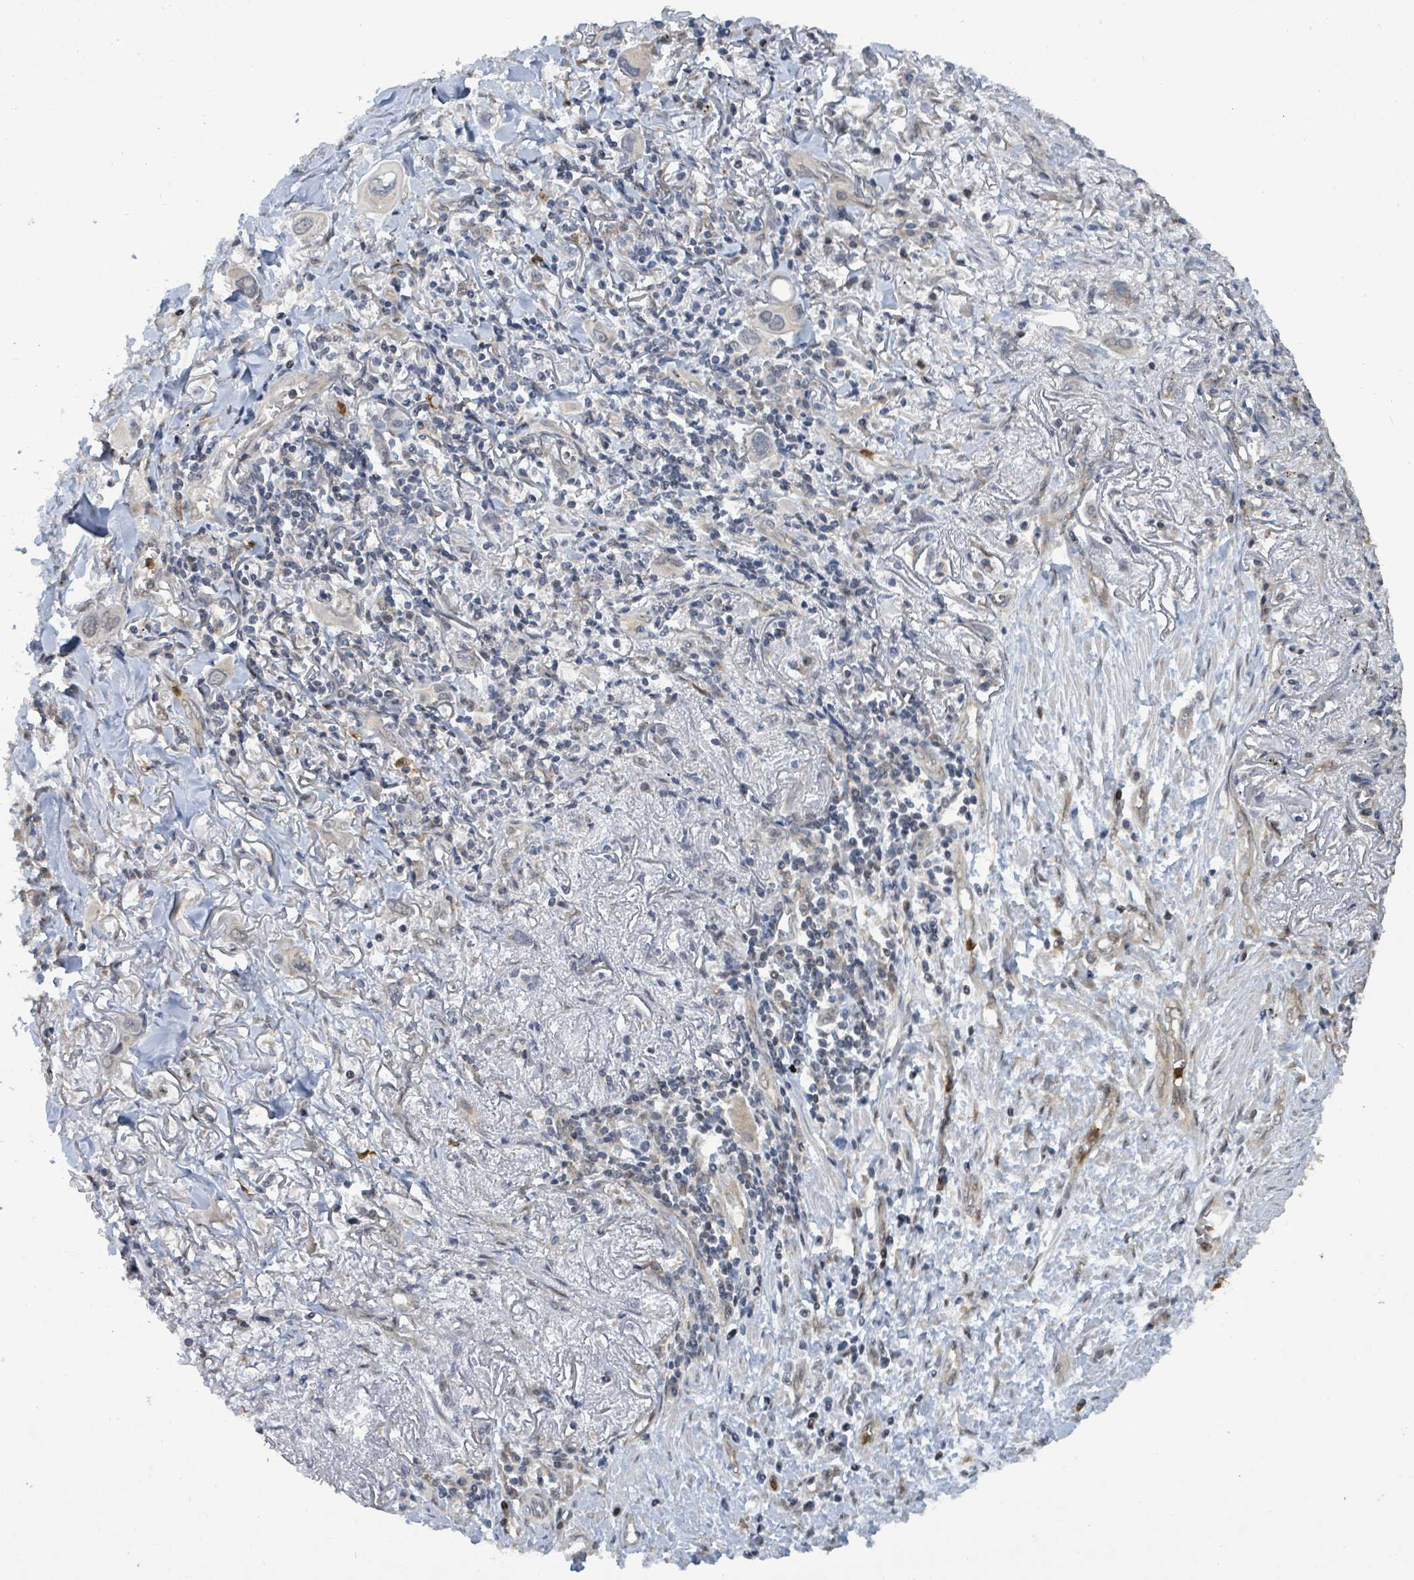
{"staining": {"intensity": "negative", "quantity": "none", "location": "none"}, "tissue": "lung cancer", "cell_type": "Tumor cells", "image_type": "cancer", "snomed": [{"axis": "morphology", "description": "Adenocarcinoma, NOS"}, {"axis": "topography", "description": "Lung"}], "caption": "This image is of lung adenocarcinoma stained with immunohistochemistry to label a protein in brown with the nuclei are counter-stained blue. There is no expression in tumor cells.", "gene": "COQ6", "patient": {"sex": "male", "age": 76}}